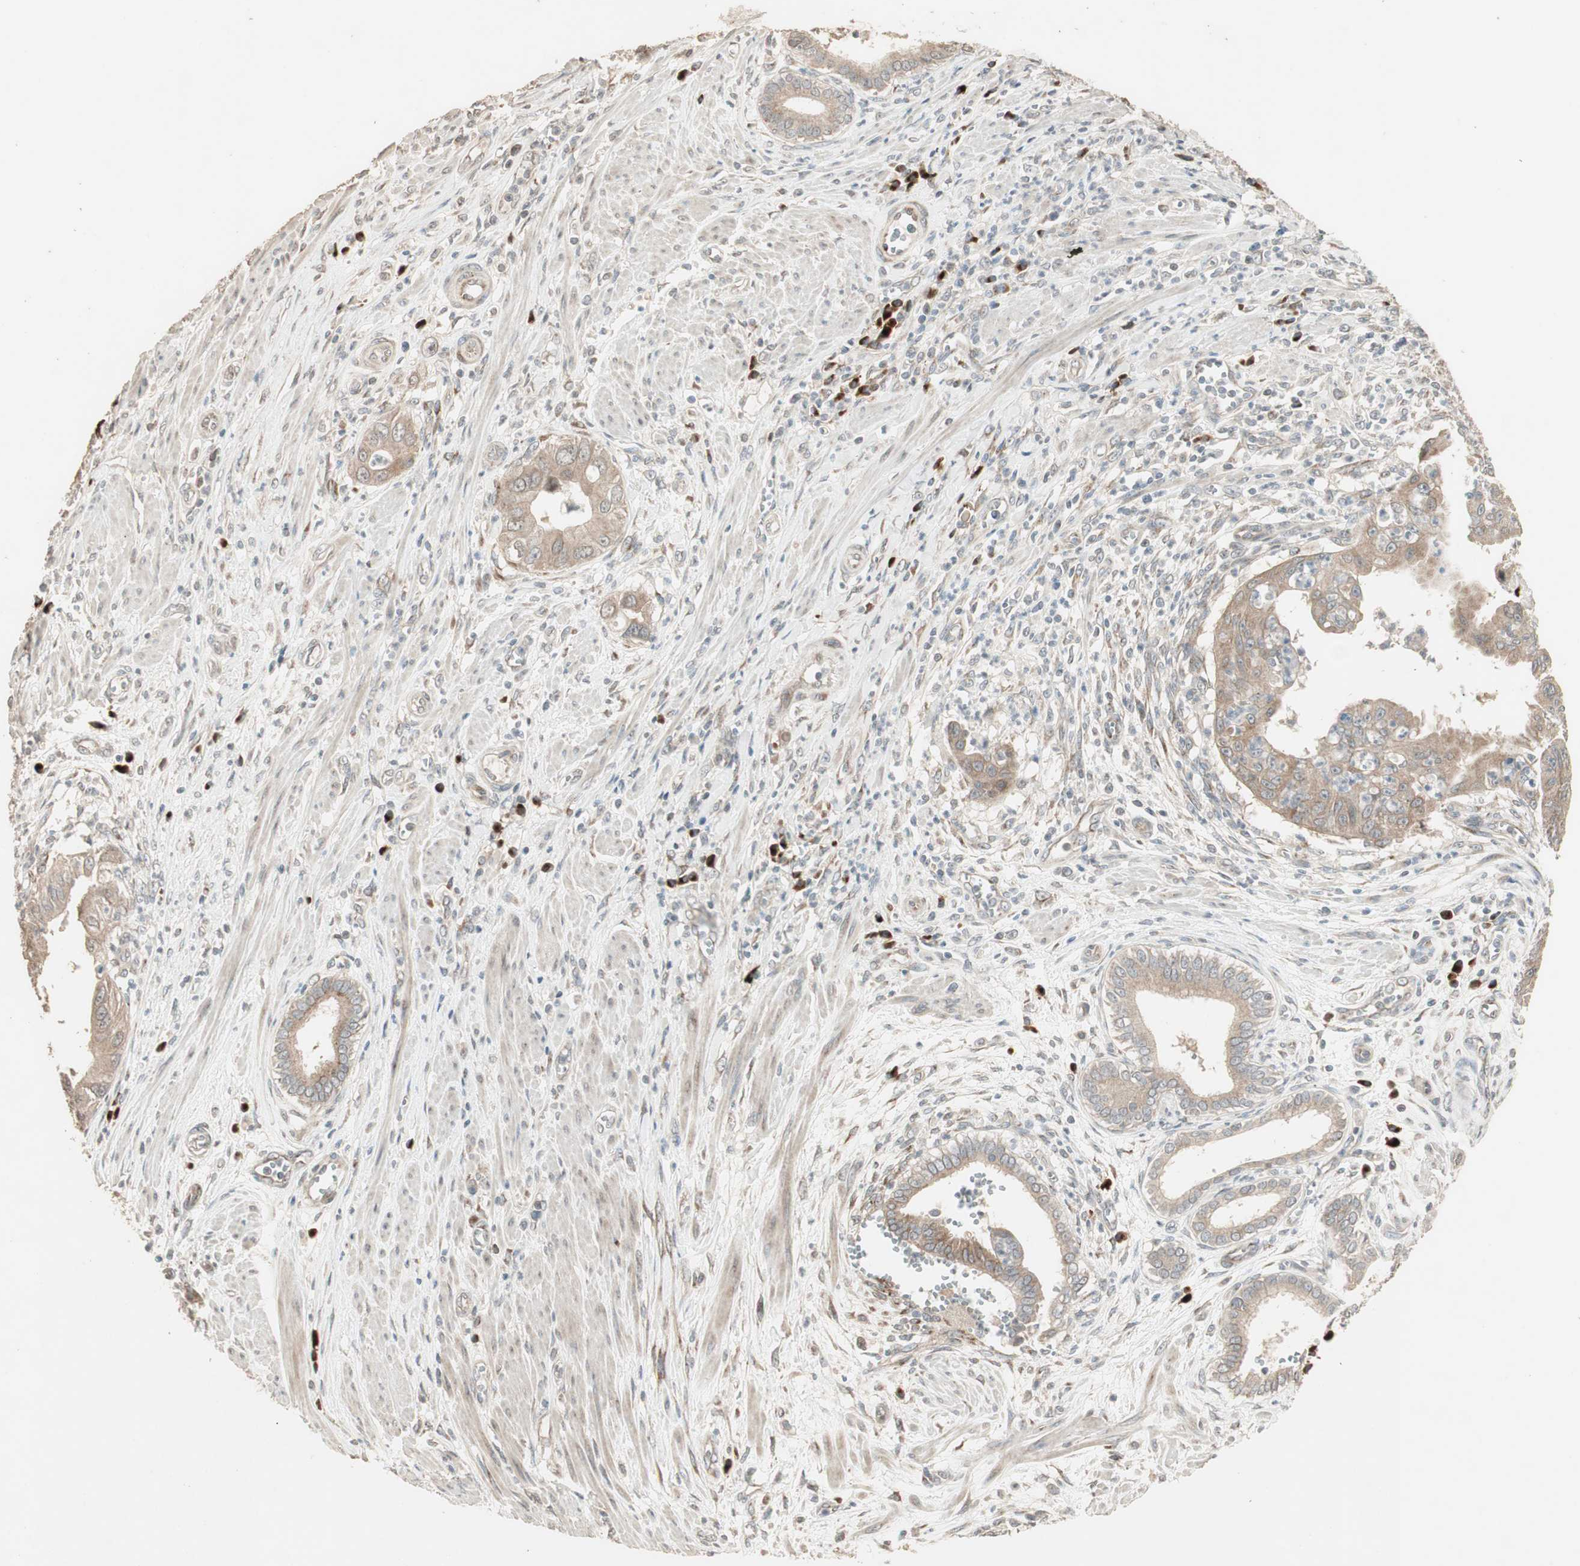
{"staining": {"intensity": "weak", "quantity": ">75%", "location": "cytoplasmic/membranous"}, "tissue": "pancreatic cancer", "cell_type": "Tumor cells", "image_type": "cancer", "snomed": [{"axis": "morphology", "description": "Normal tissue, NOS"}, {"axis": "topography", "description": "Lymph node"}], "caption": "DAB (3,3'-diaminobenzidine) immunohistochemical staining of pancreatic cancer demonstrates weak cytoplasmic/membranous protein expression in about >75% of tumor cells.", "gene": "RARRES1", "patient": {"sex": "male", "age": 50}}